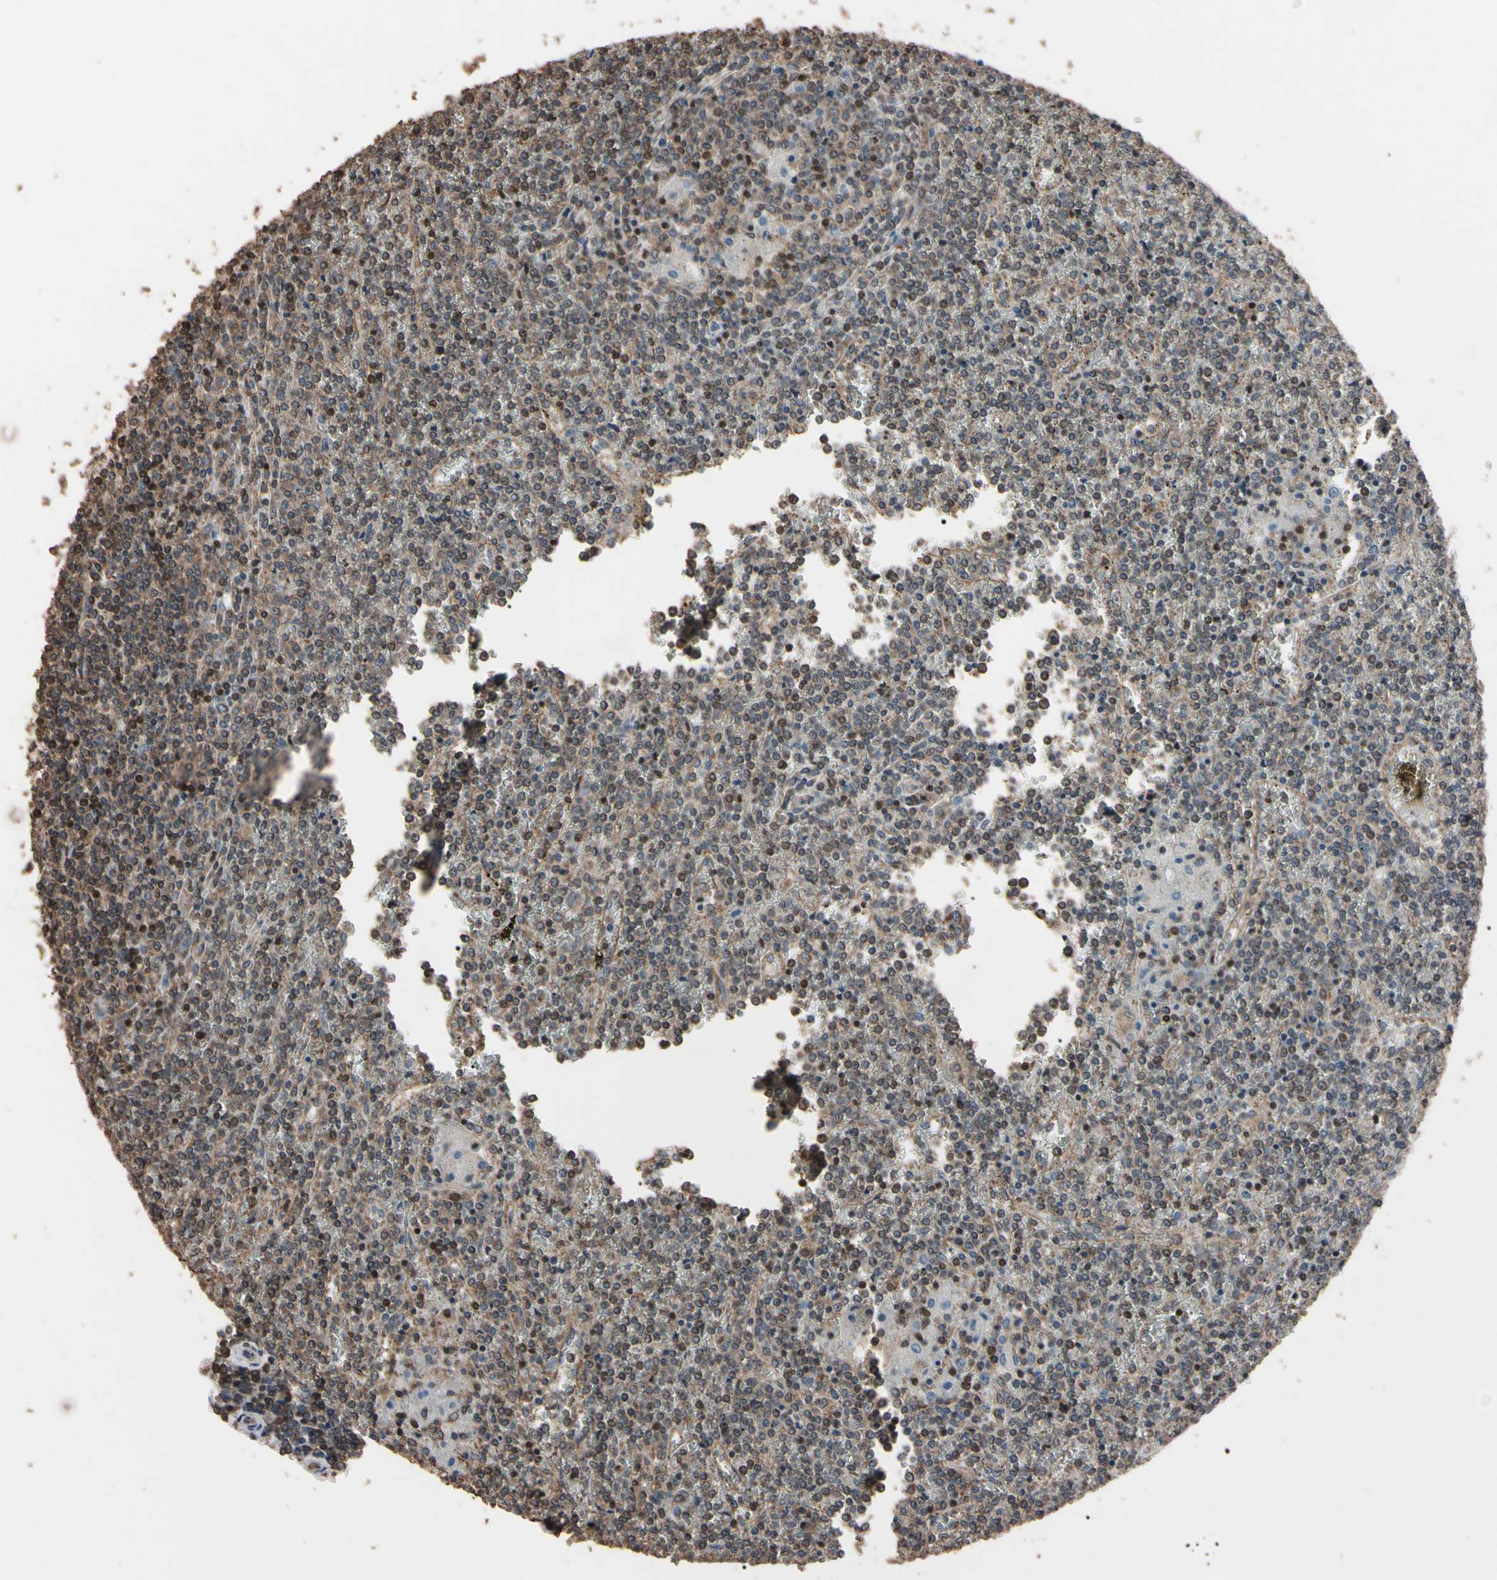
{"staining": {"intensity": "moderate", "quantity": "<25%", "location": "cytoplasmic/membranous,nuclear"}, "tissue": "lymphoma", "cell_type": "Tumor cells", "image_type": "cancer", "snomed": [{"axis": "morphology", "description": "Malignant lymphoma, non-Hodgkin's type, Low grade"}, {"axis": "topography", "description": "Spleen"}], "caption": "This histopathology image displays IHC staining of low-grade malignant lymphoma, non-Hodgkin's type, with low moderate cytoplasmic/membranous and nuclear staining in about <25% of tumor cells.", "gene": "TNFRSF1A", "patient": {"sex": "female", "age": 19}}